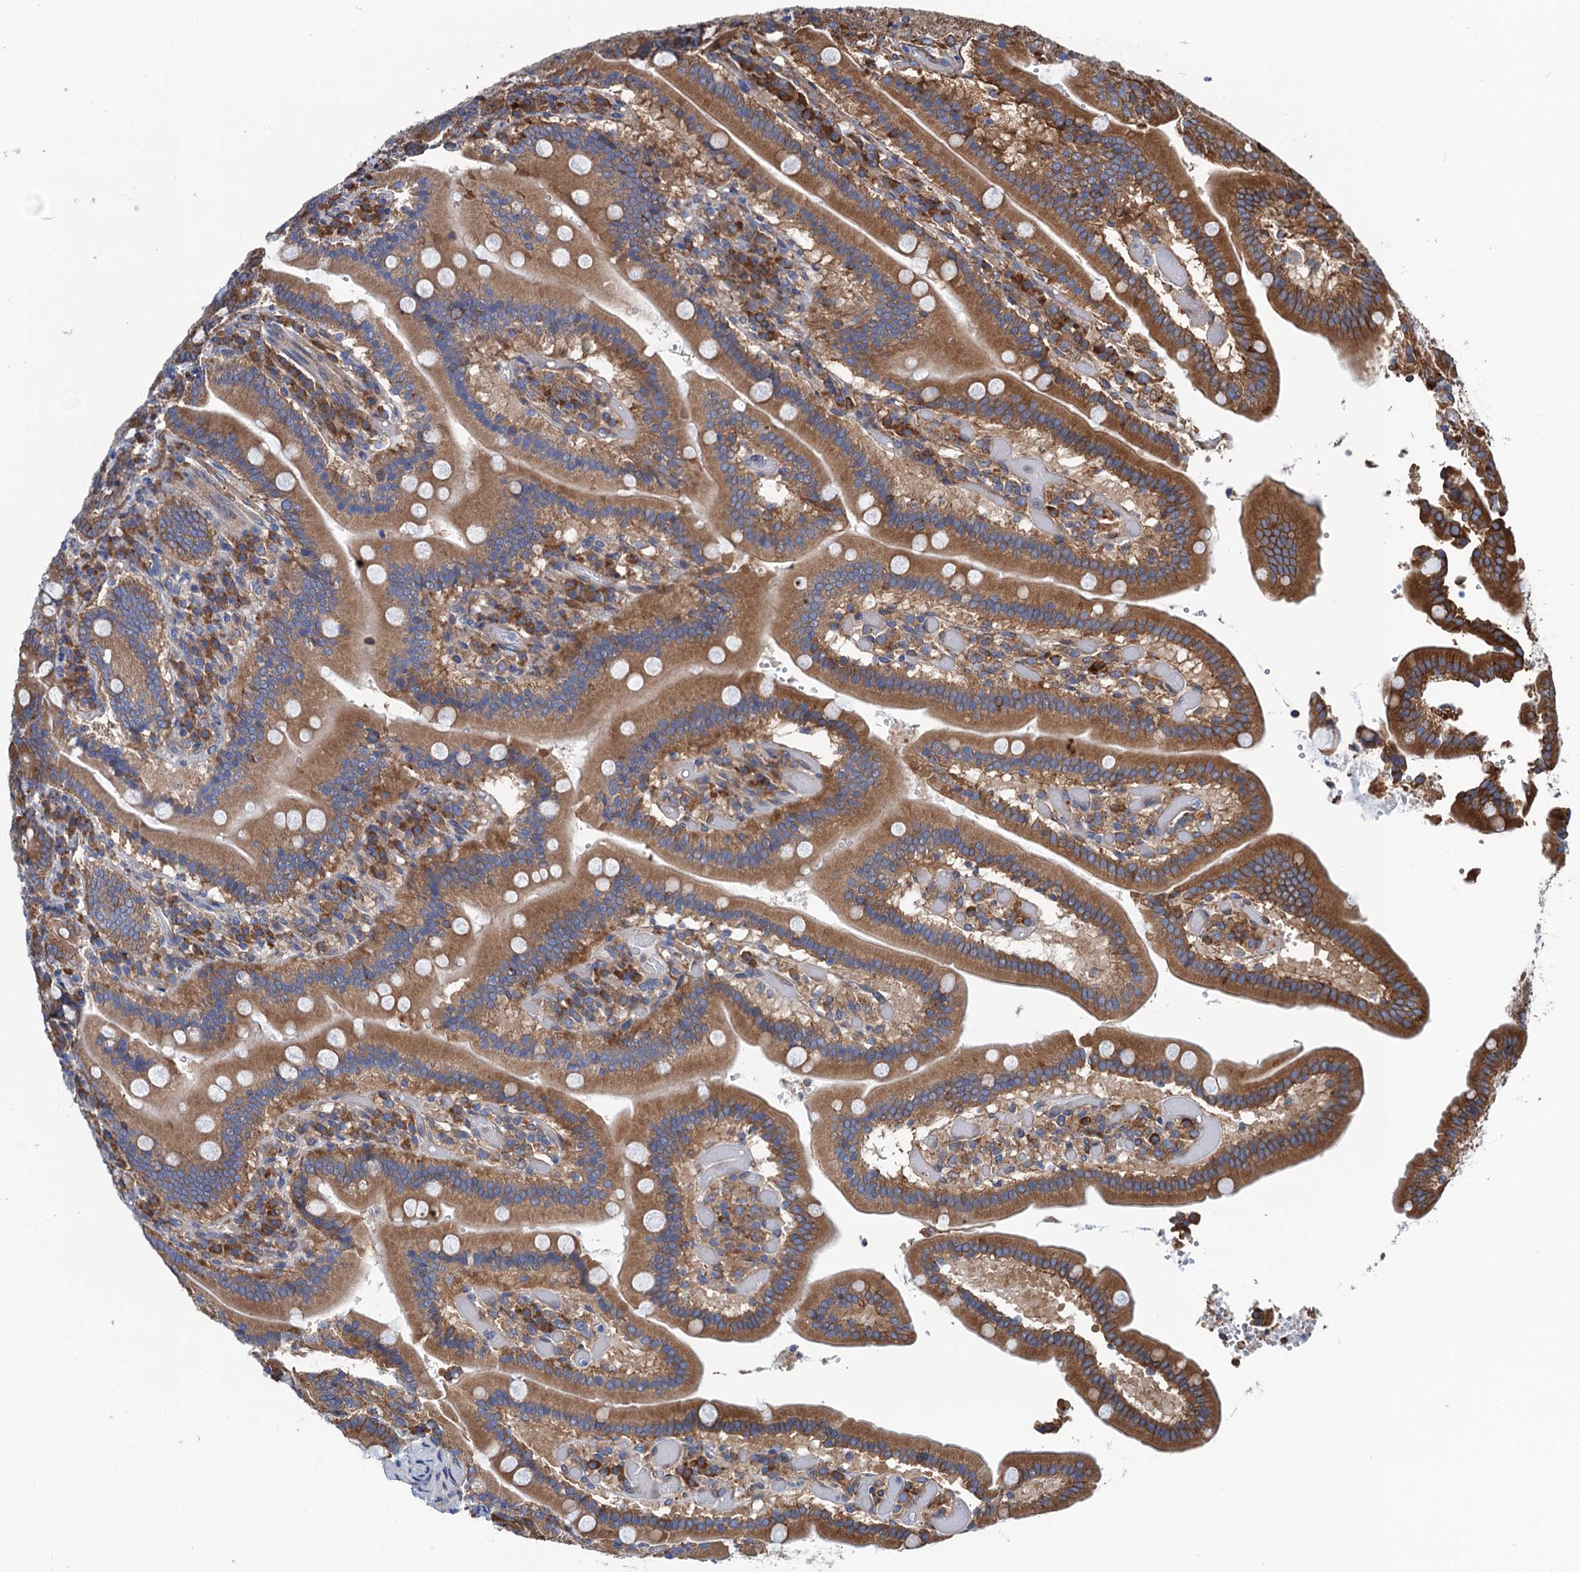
{"staining": {"intensity": "strong", "quantity": ">75%", "location": "cytoplasmic/membranous"}, "tissue": "duodenum", "cell_type": "Glandular cells", "image_type": "normal", "snomed": [{"axis": "morphology", "description": "Normal tissue, NOS"}, {"axis": "topography", "description": "Duodenum"}], "caption": "The immunohistochemical stain highlights strong cytoplasmic/membranous staining in glandular cells of normal duodenum.", "gene": "SLC12A7", "patient": {"sex": "female", "age": 62}}